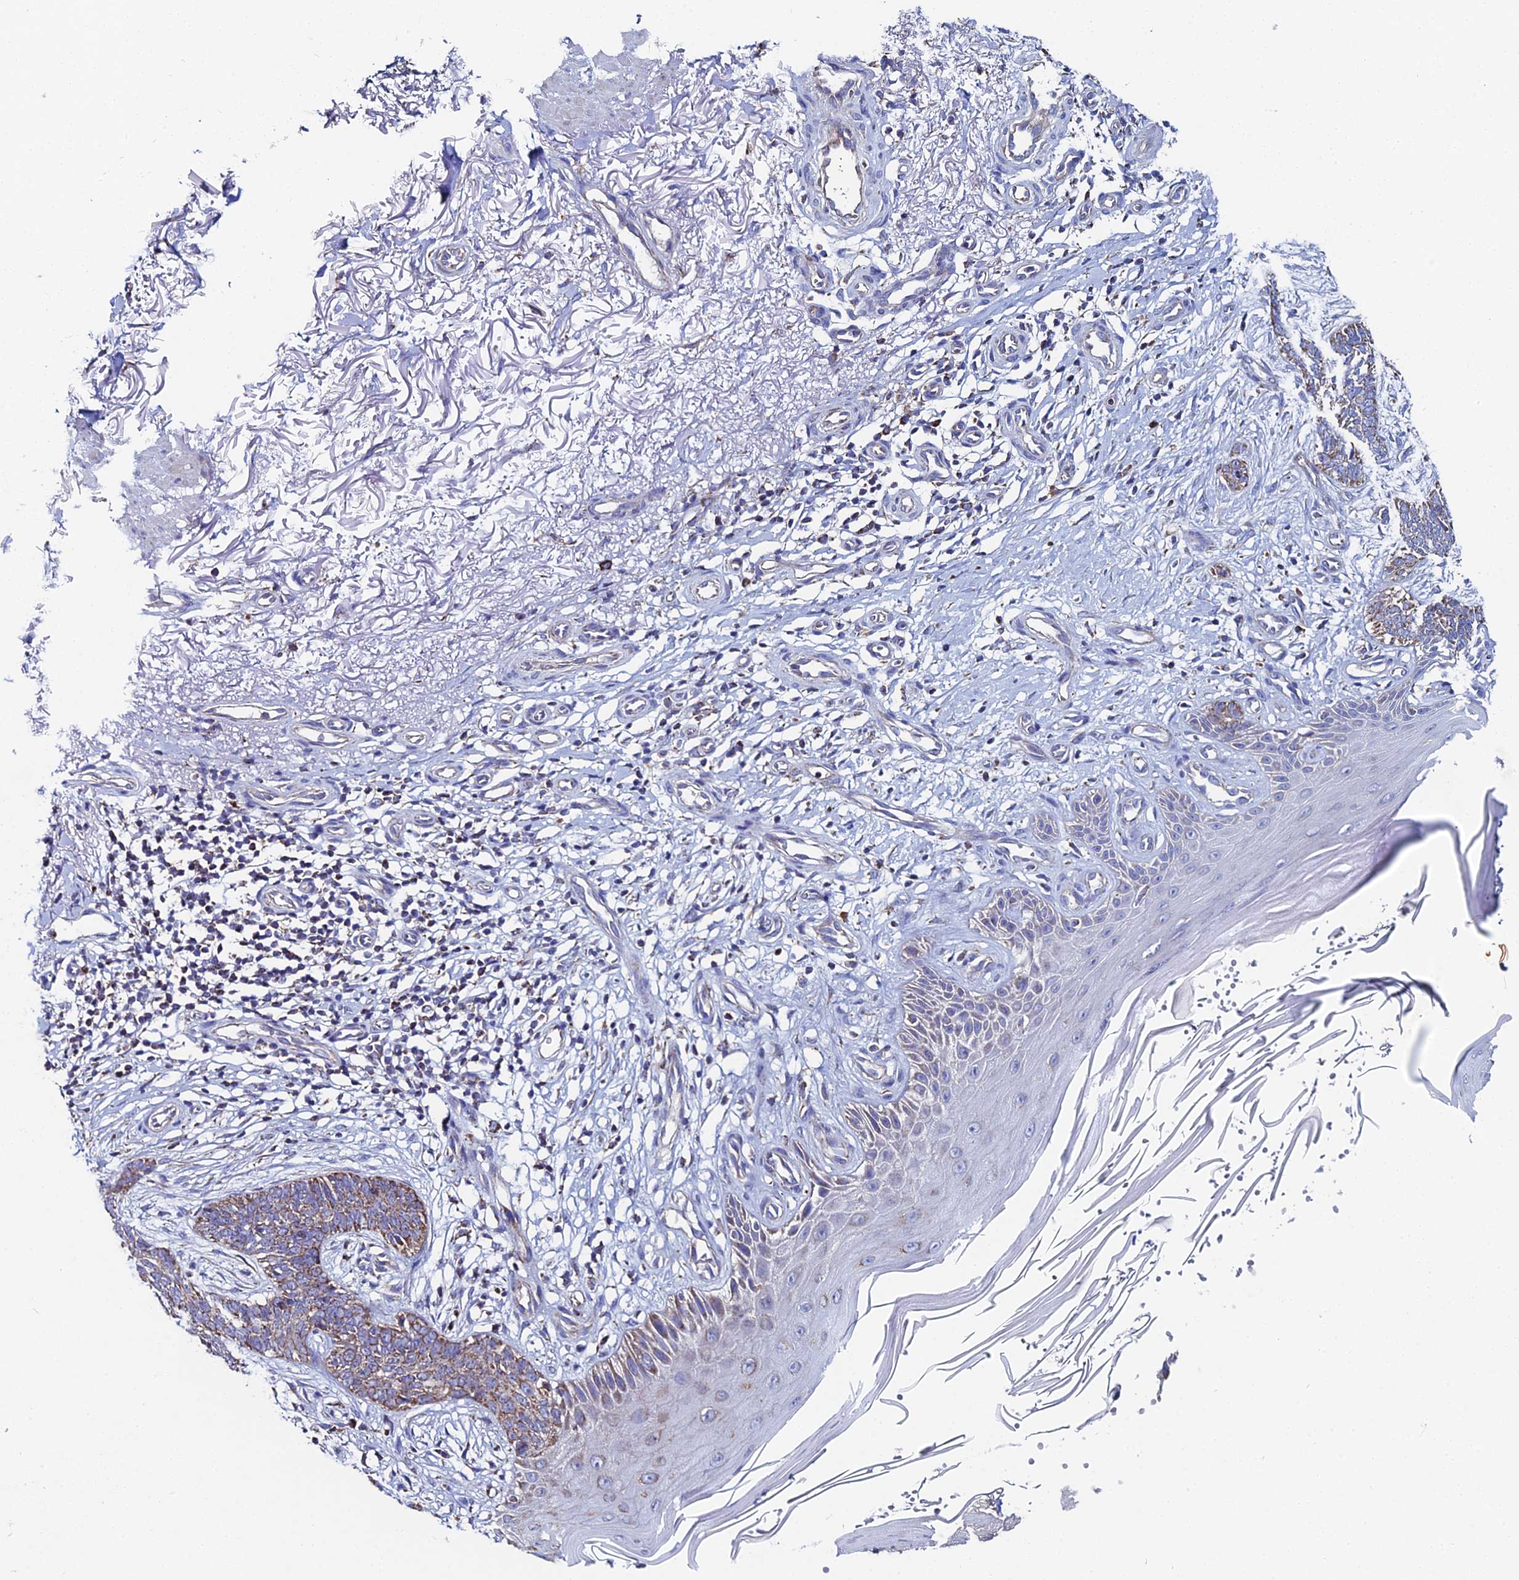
{"staining": {"intensity": "moderate", "quantity": ">75%", "location": "cytoplasmic/membranous"}, "tissue": "skin cancer", "cell_type": "Tumor cells", "image_type": "cancer", "snomed": [{"axis": "morphology", "description": "Basal cell carcinoma"}, {"axis": "topography", "description": "Skin"}], "caption": "Basal cell carcinoma (skin) stained with a brown dye exhibits moderate cytoplasmic/membranous positive staining in approximately >75% of tumor cells.", "gene": "SPOCK2", "patient": {"sex": "female", "age": 82}}